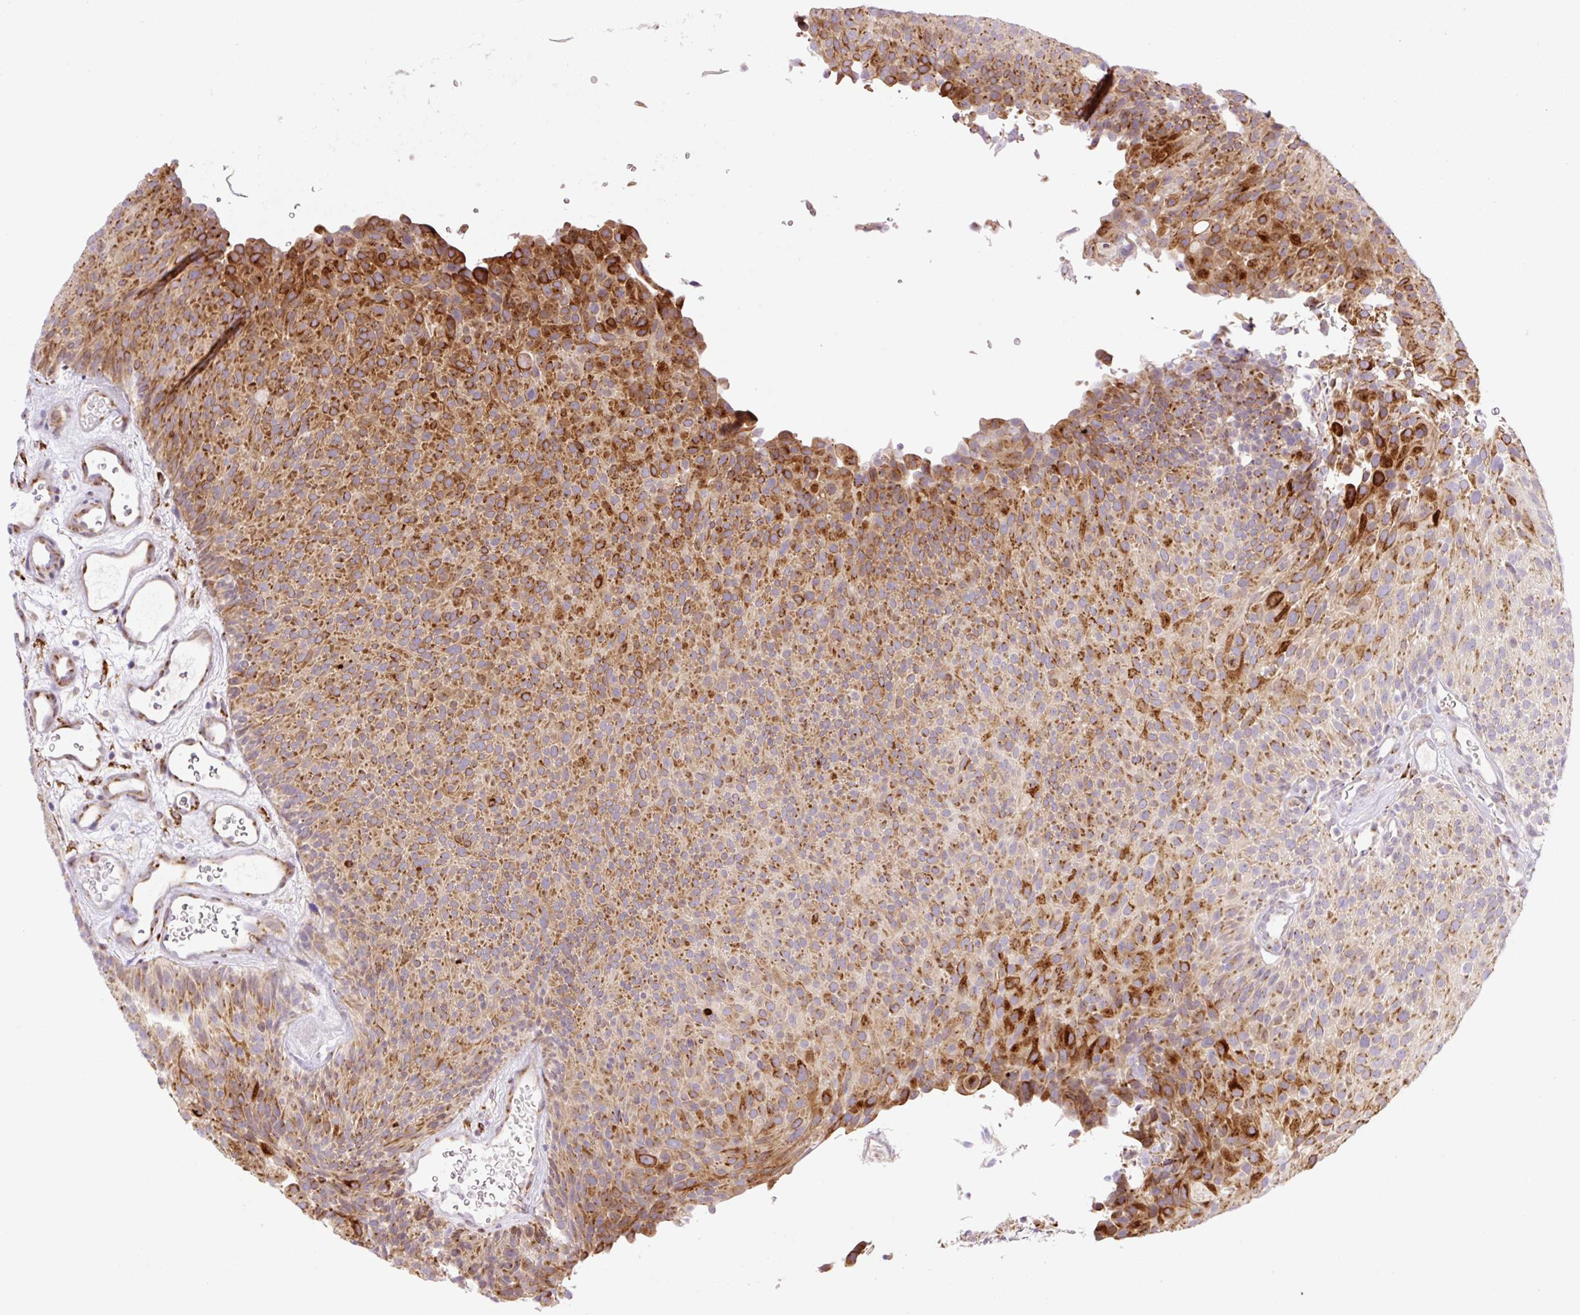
{"staining": {"intensity": "strong", "quantity": ">75%", "location": "cytoplasmic/membranous"}, "tissue": "urothelial cancer", "cell_type": "Tumor cells", "image_type": "cancer", "snomed": [{"axis": "morphology", "description": "Urothelial carcinoma, Low grade"}, {"axis": "topography", "description": "Urinary bladder"}], "caption": "Immunohistochemical staining of human urothelial cancer demonstrates strong cytoplasmic/membranous protein expression in approximately >75% of tumor cells. The staining was performed using DAB, with brown indicating positive protein expression. Nuclei are stained blue with hematoxylin.", "gene": "RAB30", "patient": {"sex": "male", "age": 78}}